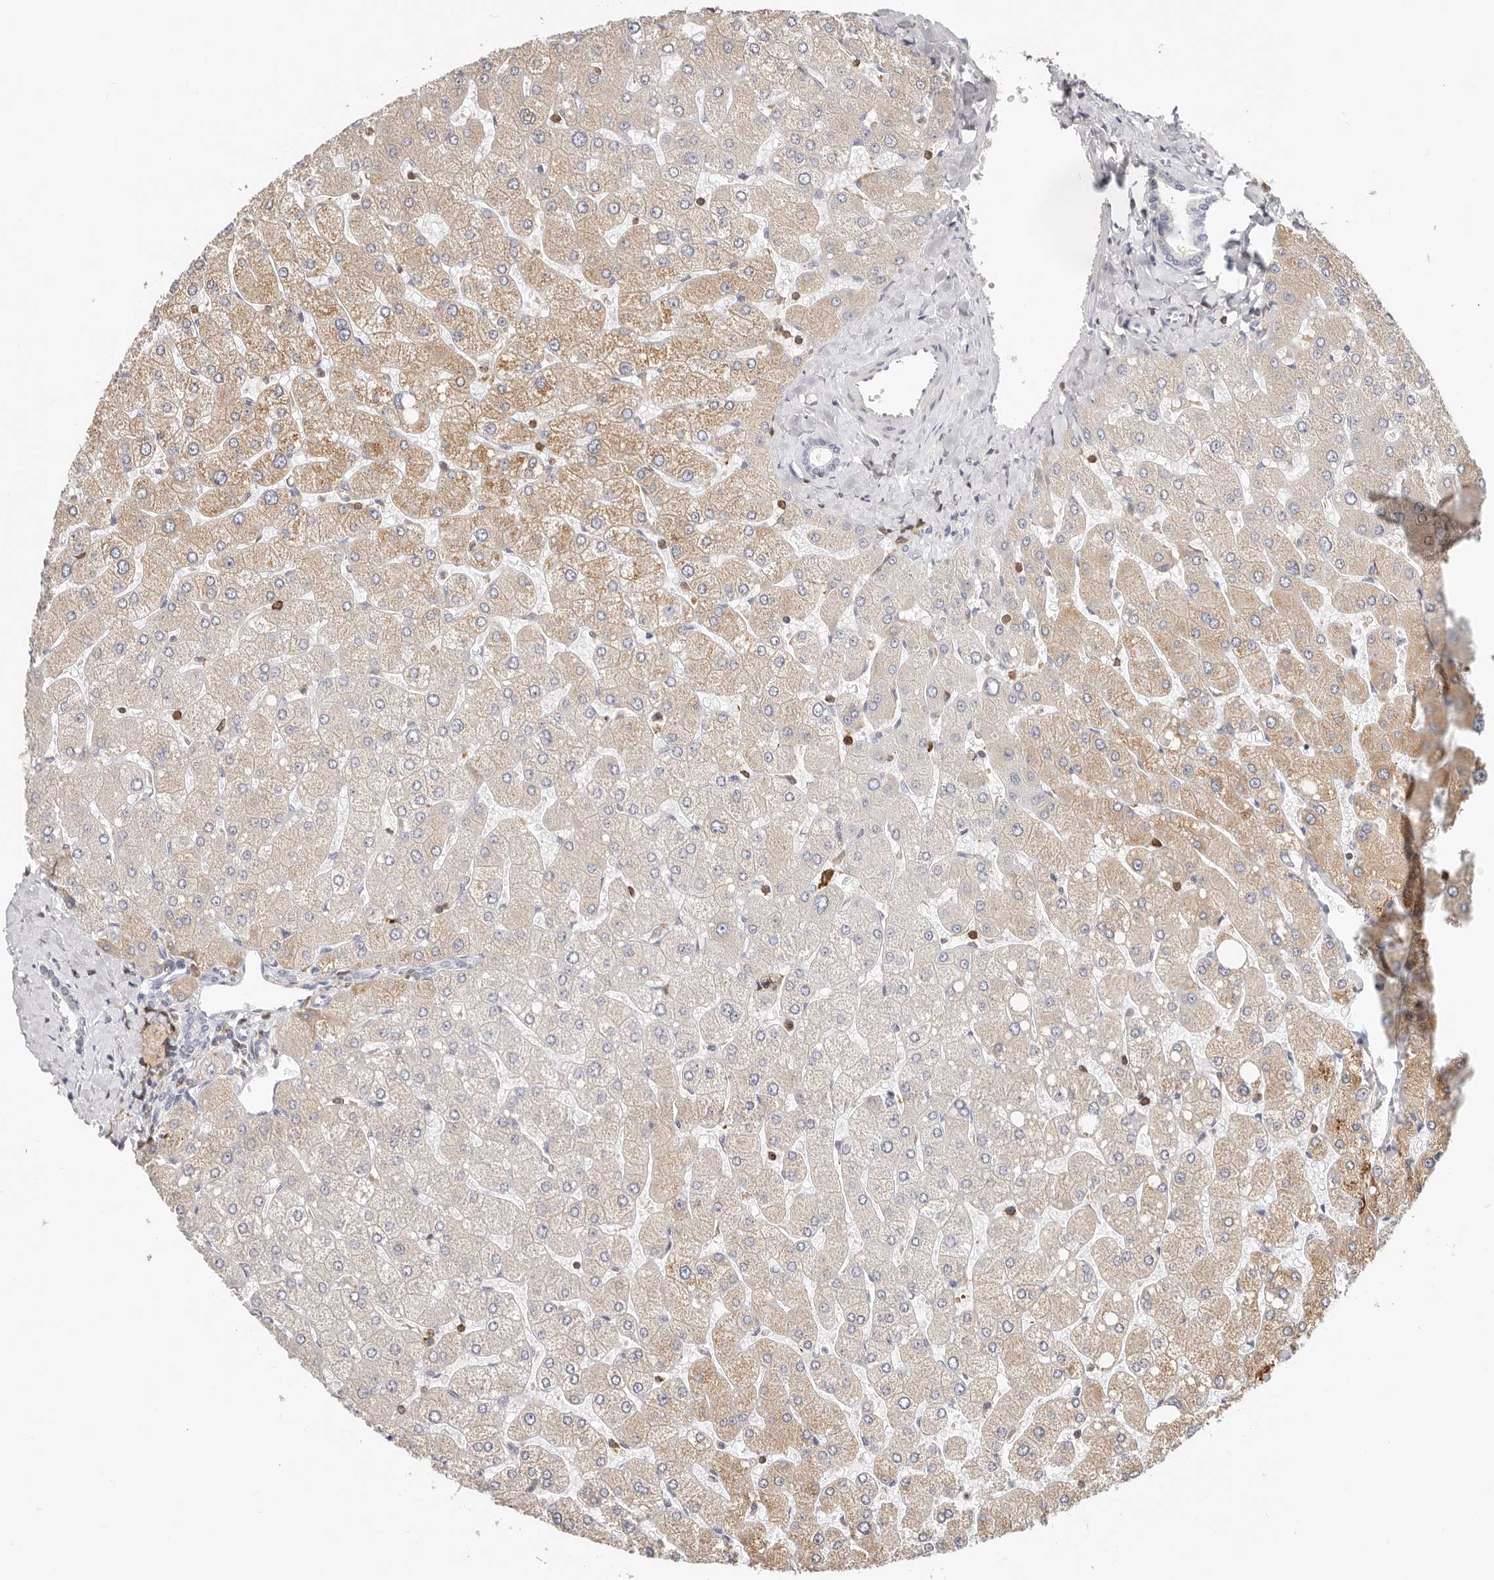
{"staining": {"intensity": "negative", "quantity": "none", "location": "none"}, "tissue": "liver", "cell_type": "Cholangiocytes", "image_type": "normal", "snomed": [{"axis": "morphology", "description": "Normal tissue, NOS"}, {"axis": "topography", "description": "Liver"}], "caption": "Protein analysis of benign liver shows no significant positivity in cholangiocytes. (DAB IHC with hematoxylin counter stain).", "gene": "TMEM63B", "patient": {"sex": "male", "age": 55}}